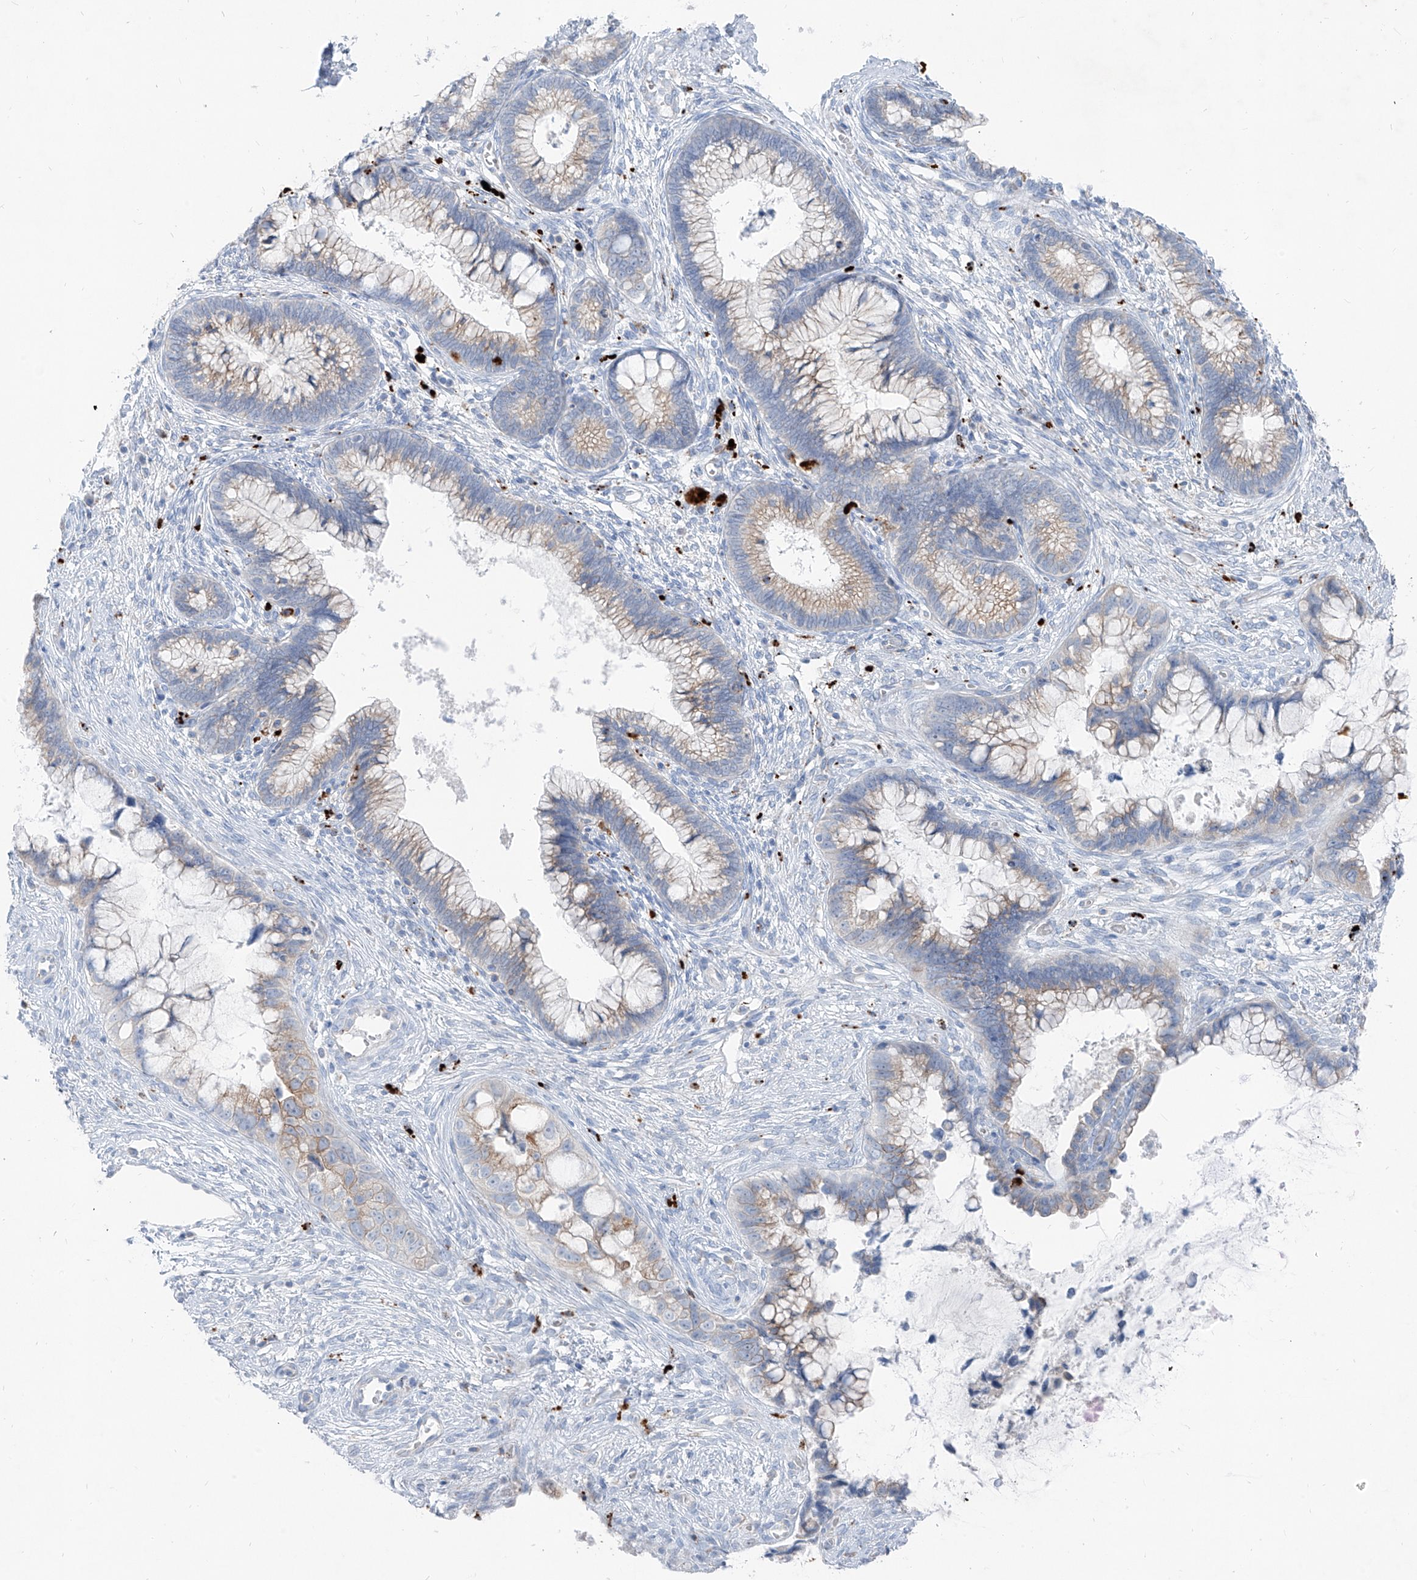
{"staining": {"intensity": "moderate", "quantity": "<25%", "location": "cytoplasmic/membranous"}, "tissue": "cervical cancer", "cell_type": "Tumor cells", "image_type": "cancer", "snomed": [{"axis": "morphology", "description": "Adenocarcinoma, NOS"}, {"axis": "topography", "description": "Cervix"}], "caption": "The photomicrograph displays immunohistochemical staining of cervical cancer (adenocarcinoma). There is moderate cytoplasmic/membranous expression is seen in about <25% of tumor cells.", "gene": "GPR137C", "patient": {"sex": "female", "age": 44}}